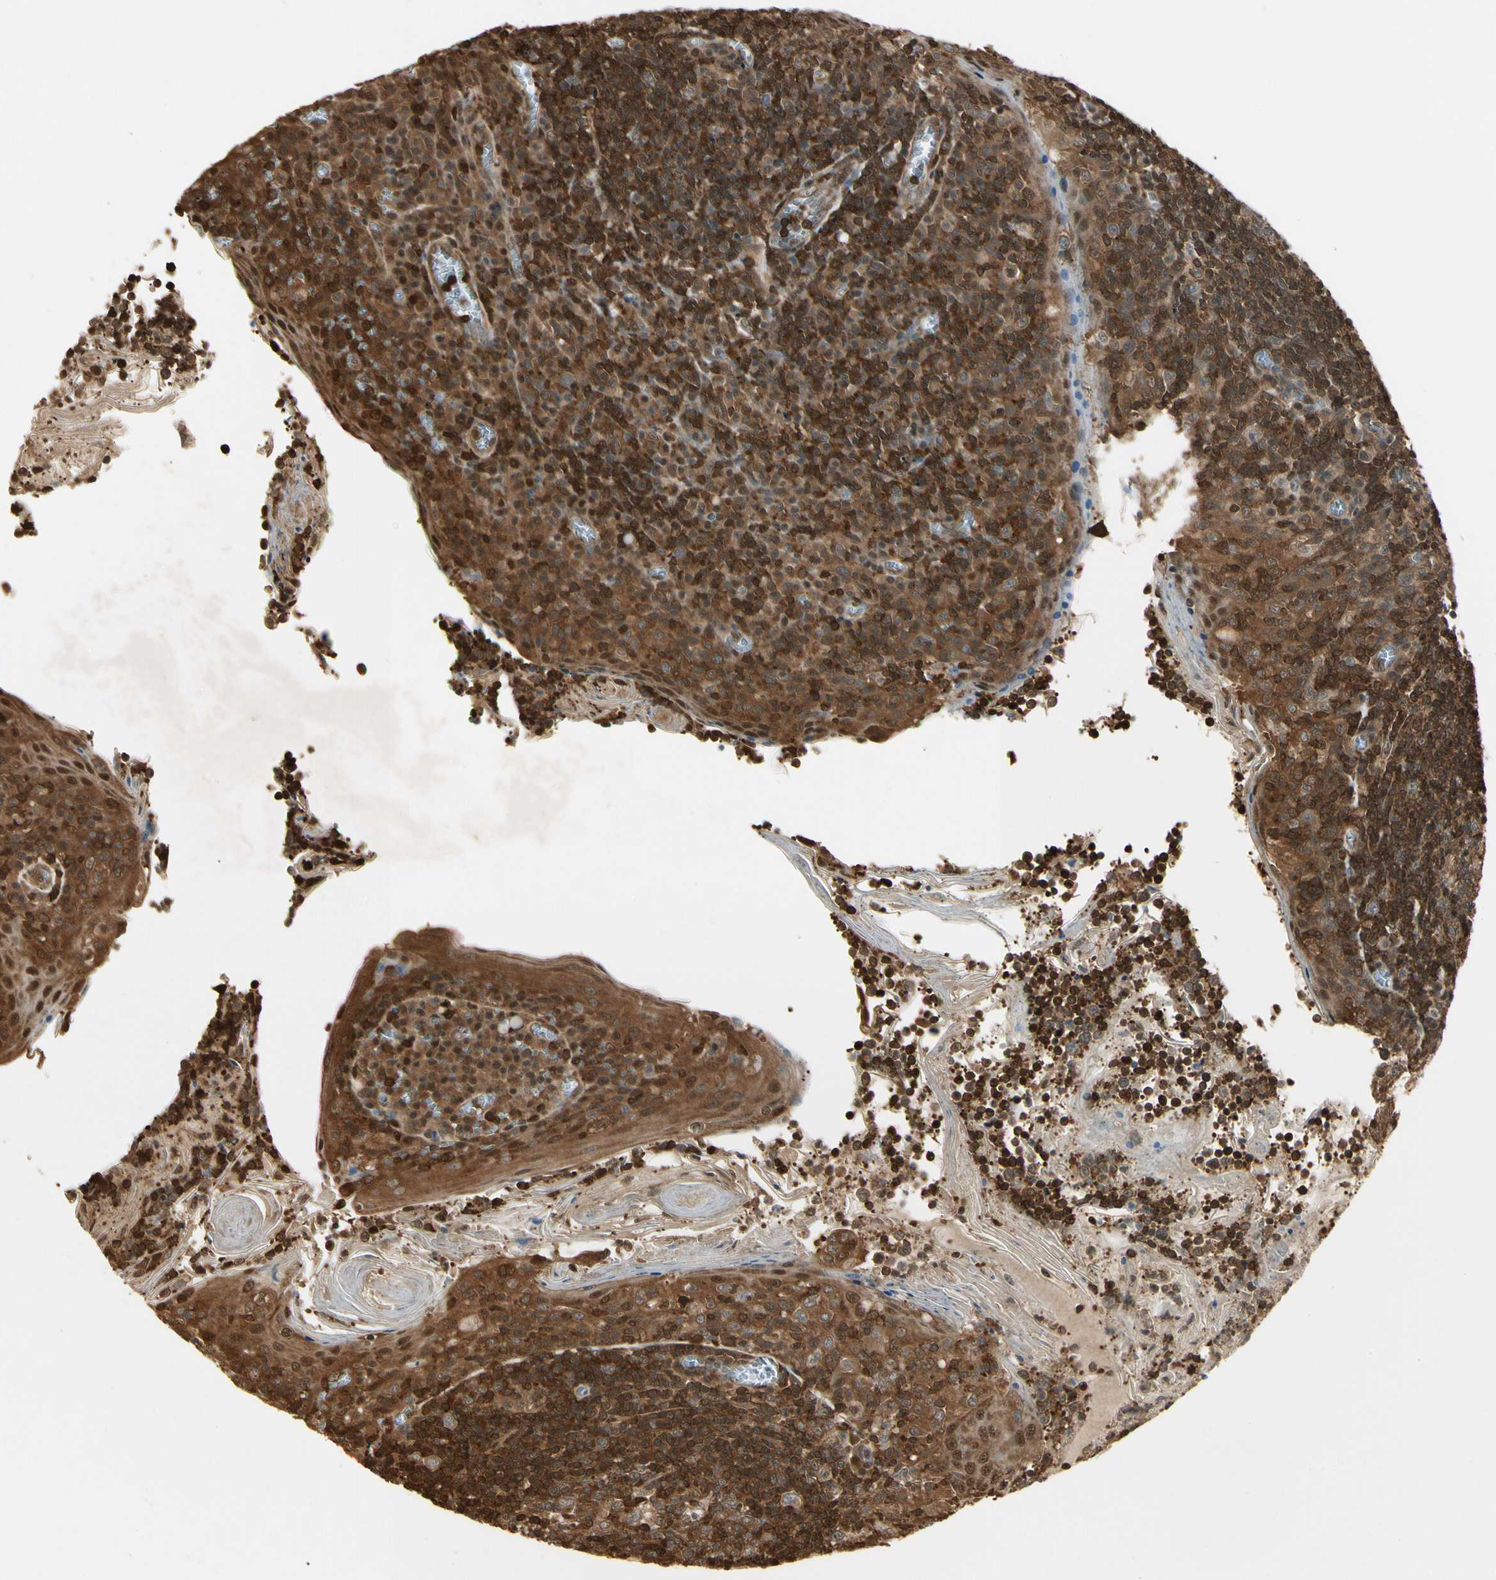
{"staining": {"intensity": "strong", "quantity": ">75%", "location": "cytoplasmic/membranous"}, "tissue": "tonsil", "cell_type": "Germinal center cells", "image_type": "normal", "snomed": [{"axis": "morphology", "description": "Normal tissue, NOS"}, {"axis": "topography", "description": "Tonsil"}], "caption": "Immunohistochemical staining of benign human tonsil exhibits >75% levels of strong cytoplasmic/membranous protein positivity in about >75% of germinal center cells.", "gene": "YWHAB", "patient": {"sex": "male", "age": 31}}